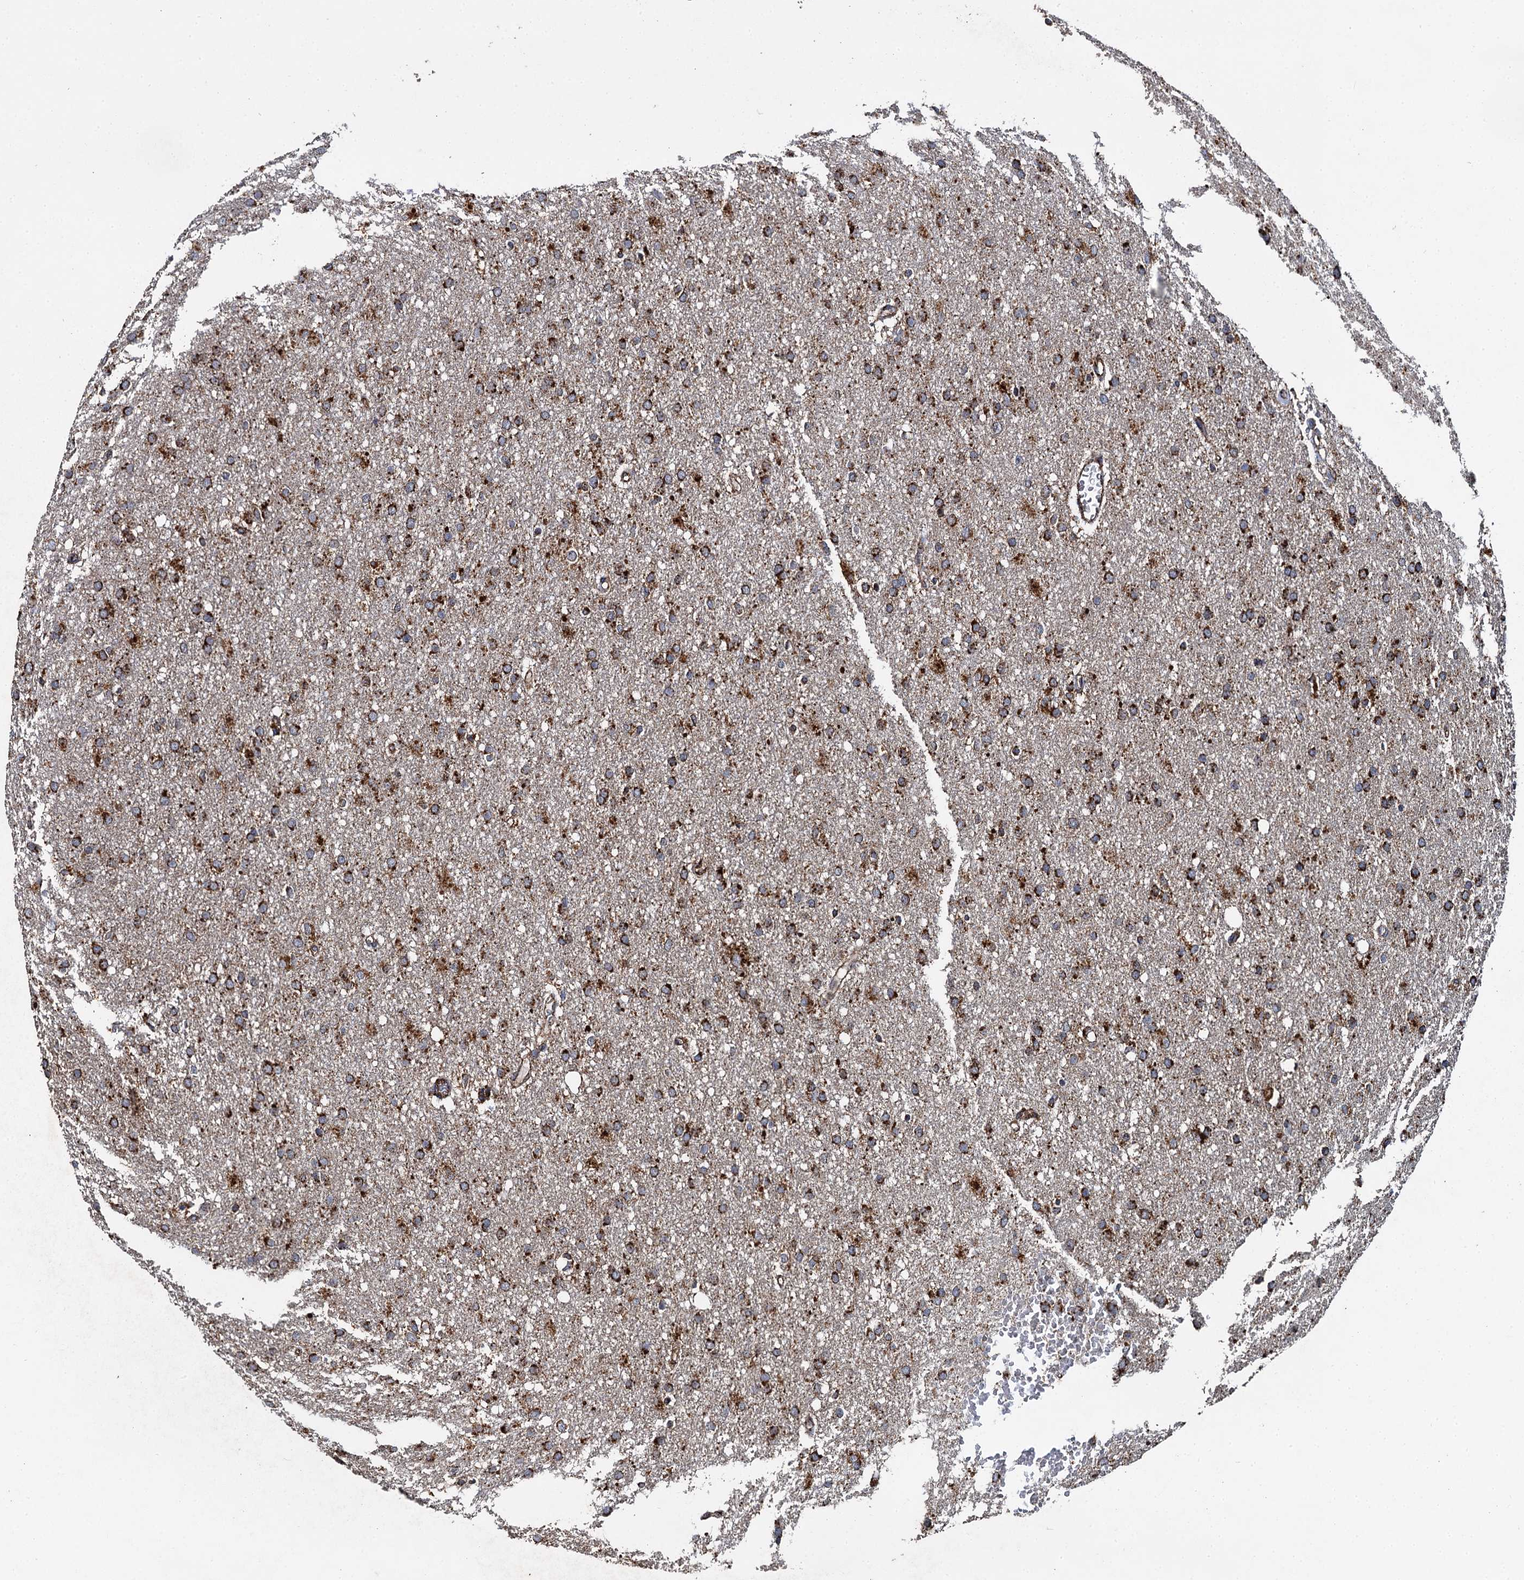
{"staining": {"intensity": "strong", "quantity": ">75%", "location": "cytoplasmic/membranous"}, "tissue": "glioma", "cell_type": "Tumor cells", "image_type": "cancer", "snomed": [{"axis": "morphology", "description": "Glioma, malignant, High grade"}, {"axis": "topography", "description": "Cerebral cortex"}], "caption": "Tumor cells display high levels of strong cytoplasmic/membranous expression in approximately >75% of cells in human high-grade glioma (malignant).", "gene": "GBA1", "patient": {"sex": "female", "age": 36}}